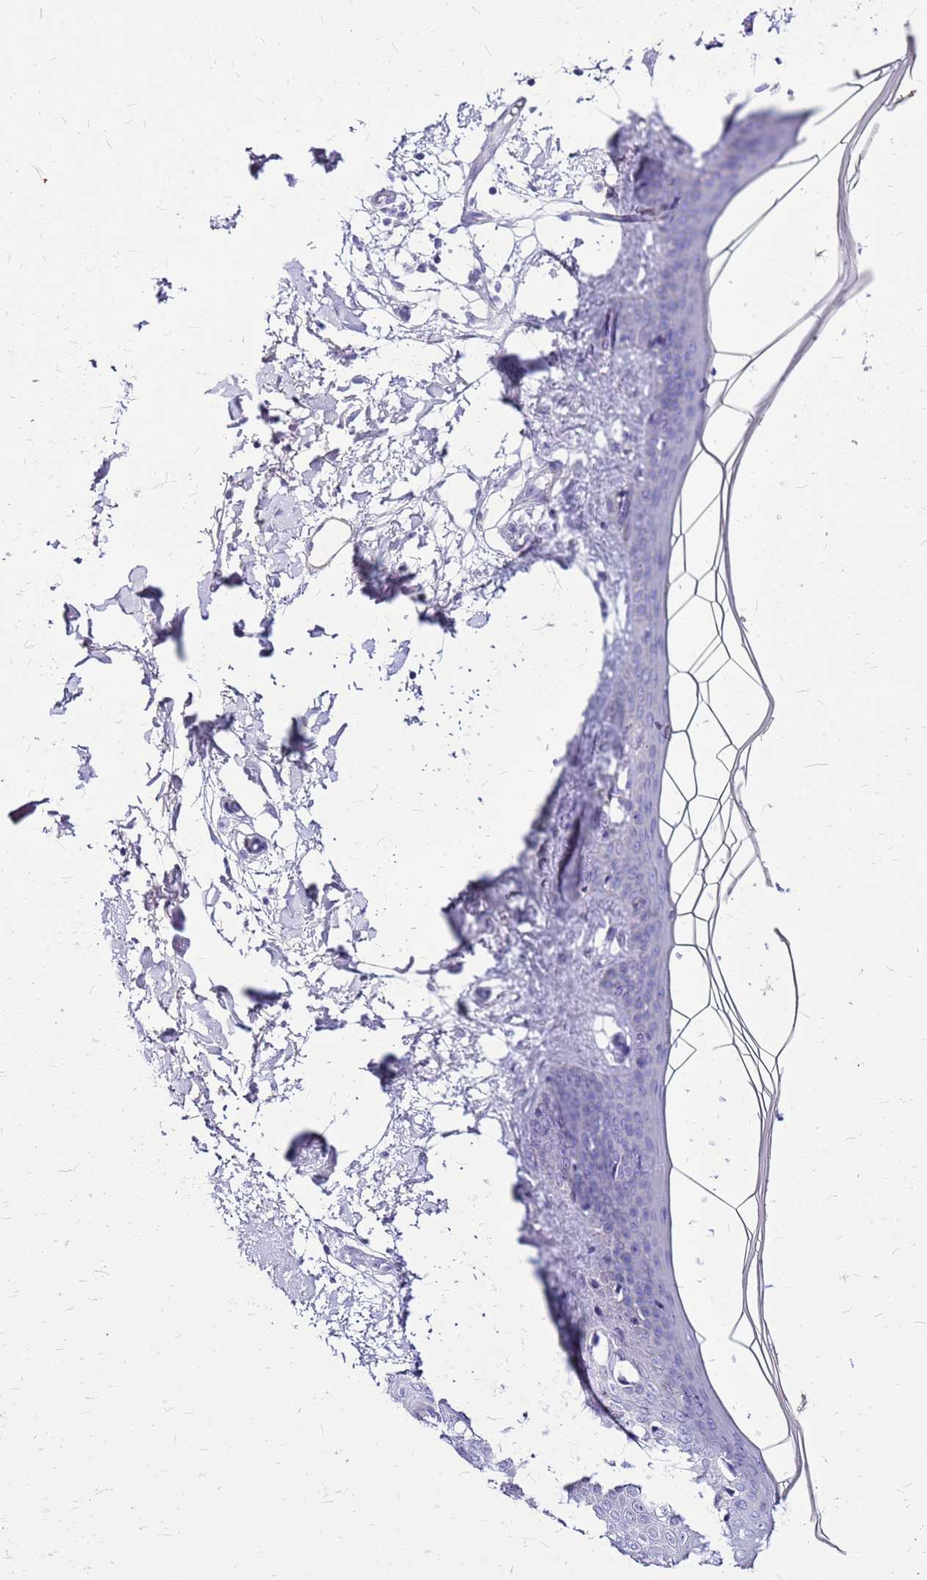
{"staining": {"intensity": "negative", "quantity": "none", "location": "none"}, "tissue": "skin", "cell_type": "Fibroblasts", "image_type": "normal", "snomed": [{"axis": "morphology", "description": "Normal tissue, NOS"}, {"axis": "topography", "description": "Skin"}], "caption": "Immunohistochemistry histopathology image of unremarkable skin: skin stained with DAB (3,3'-diaminobenzidine) exhibits no significant protein expression in fibroblasts. (Stains: DAB IHC with hematoxylin counter stain, Microscopy: brightfield microscopy at high magnification).", "gene": "DCDC2B", "patient": {"sex": "female", "age": 34}}